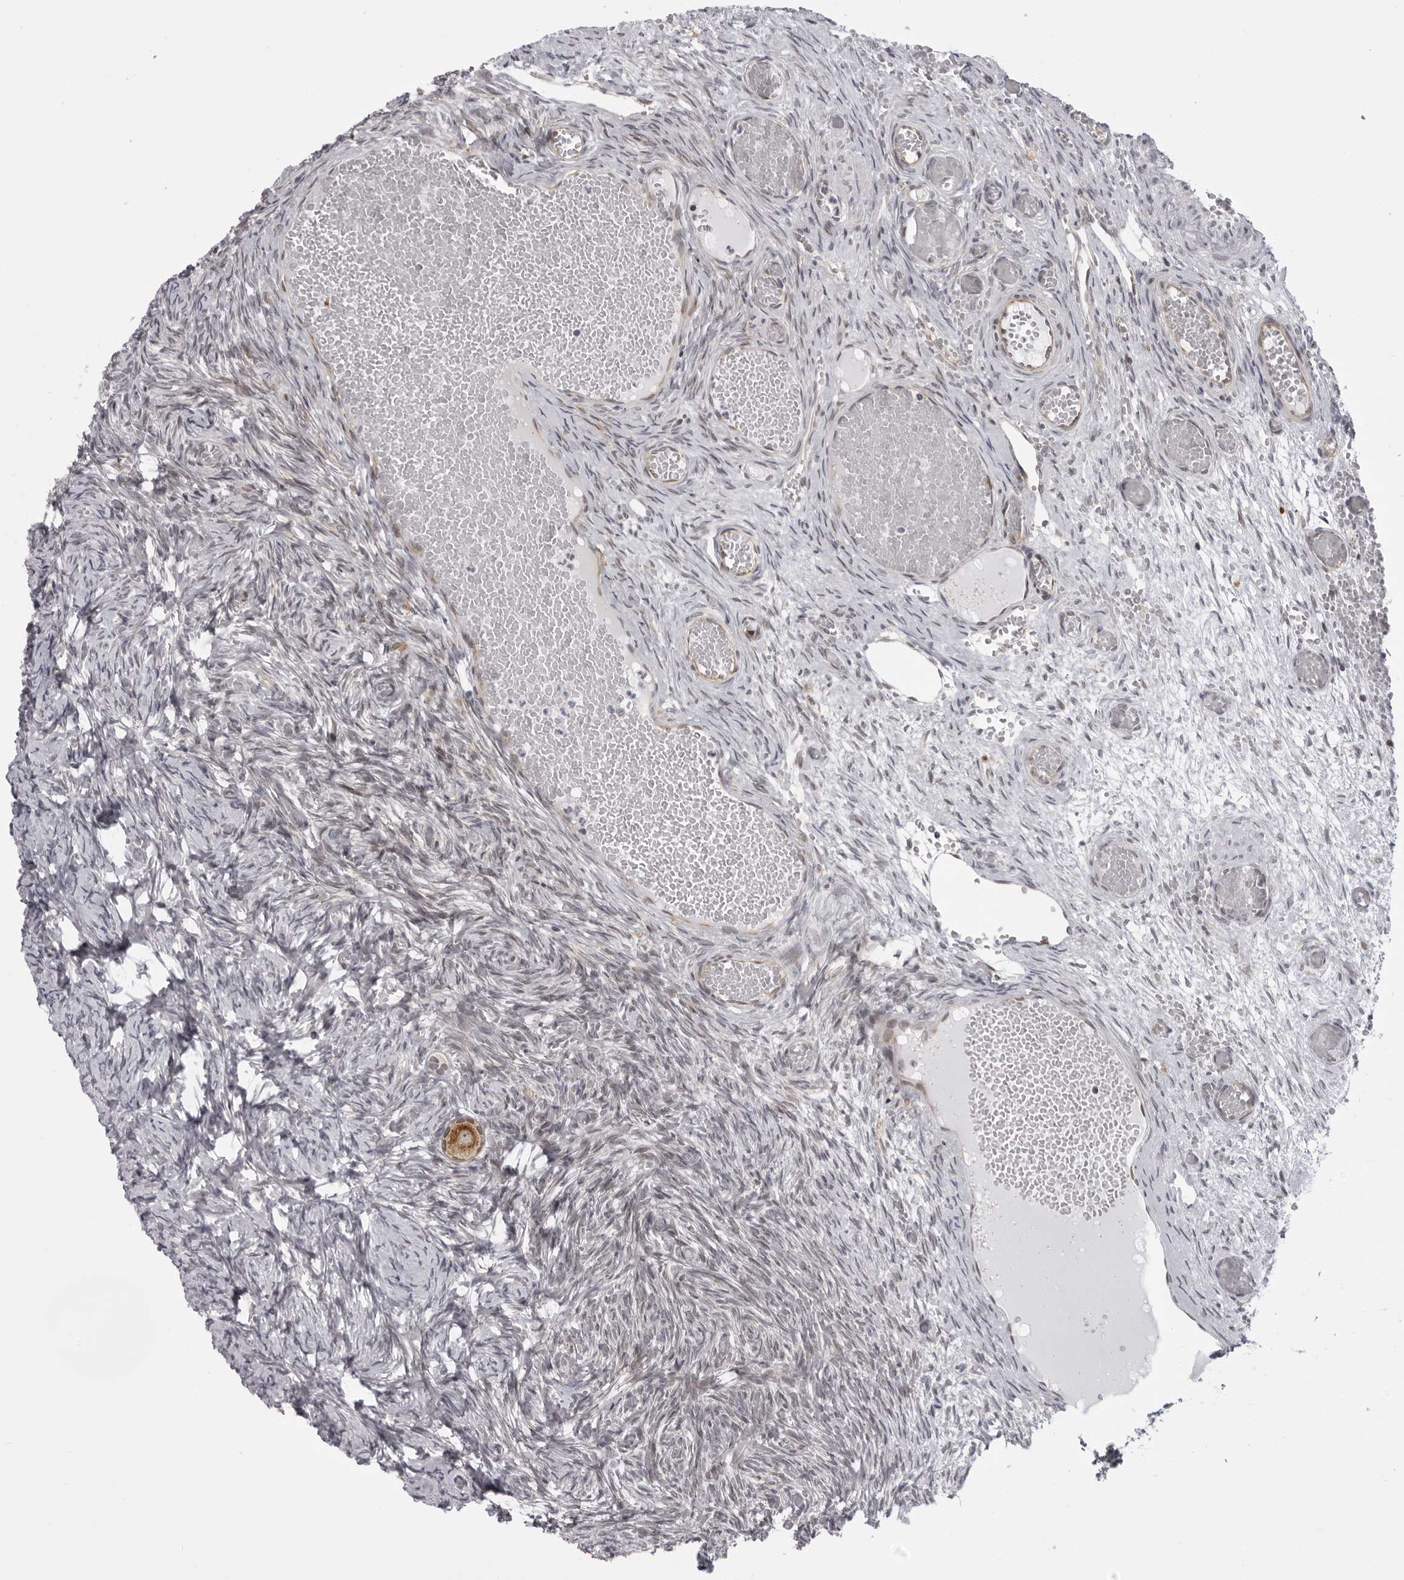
{"staining": {"intensity": "moderate", "quantity": ">75%", "location": "cytoplasmic/membranous"}, "tissue": "ovary", "cell_type": "Follicle cells", "image_type": "normal", "snomed": [{"axis": "morphology", "description": "Adenocarcinoma, NOS"}, {"axis": "topography", "description": "Endometrium"}], "caption": "Immunohistochemical staining of unremarkable ovary reveals medium levels of moderate cytoplasmic/membranous expression in approximately >75% of follicle cells.", "gene": "GCSAML", "patient": {"sex": "female", "age": 32}}